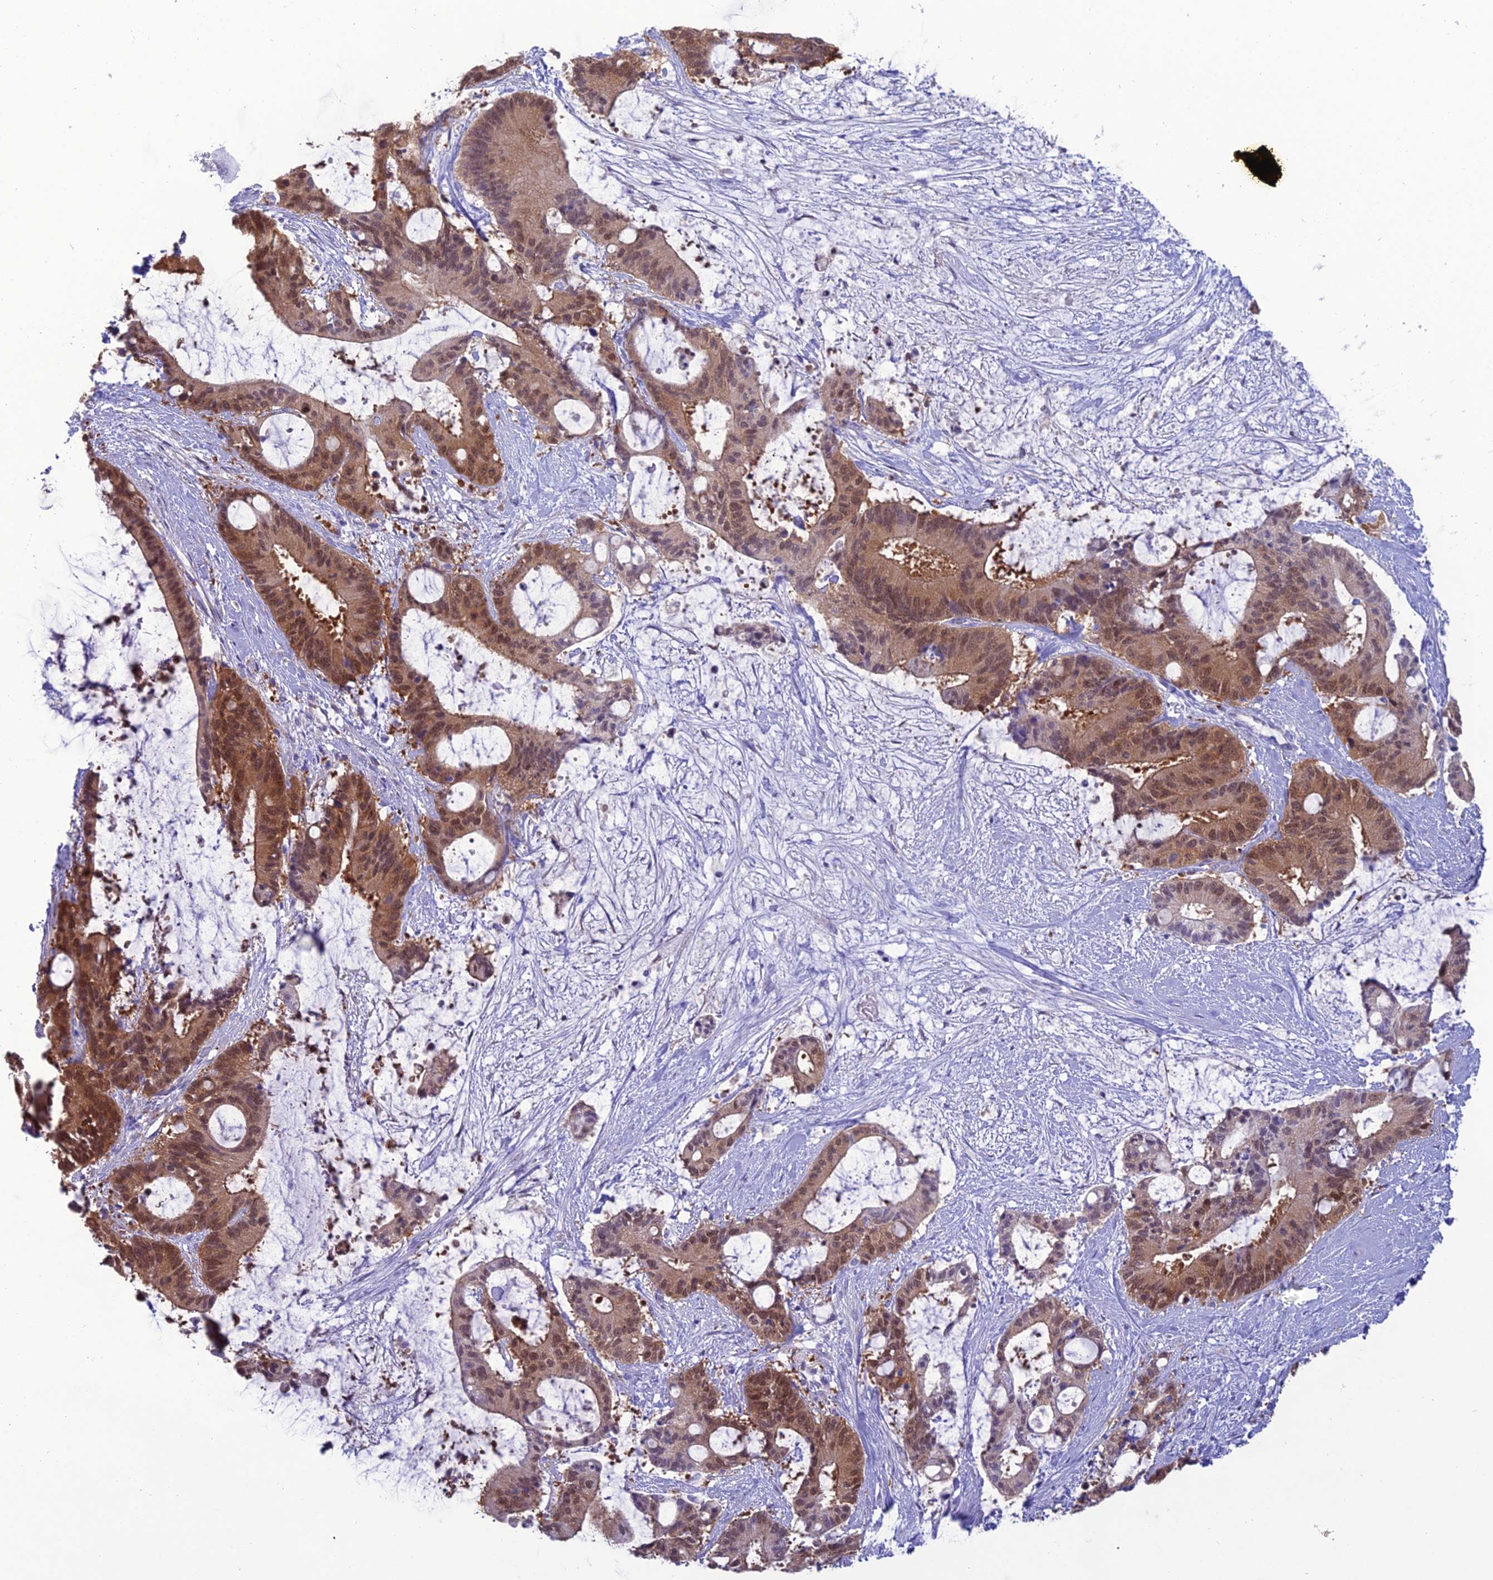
{"staining": {"intensity": "moderate", "quantity": ">75%", "location": "cytoplasmic/membranous"}, "tissue": "liver cancer", "cell_type": "Tumor cells", "image_type": "cancer", "snomed": [{"axis": "morphology", "description": "Normal tissue, NOS"}, {"axis": "morphology", "description": "Cholangiocarcinoma"}, {"axis": "topography", "description": "Liver"}, {"axis": "topography", "description": "Peripheral nerve tissue"}], "caption": "IHC staining of liver cancer (cholangiocarcinoma), which demonstrates medium levels of moderate cytoplasmic/membranous positivity in about >75% of tumor cells indicating moderate cytoplasmic/membranous protein staining. The staining was performed using DAB (3,3'-diaminobenzidine) (brown) for protein detection and nuclei were counterstained in hematoxylin (blue).", "gene": "GNPNAT1", "patient": {"sex": "female", "age": 73}}